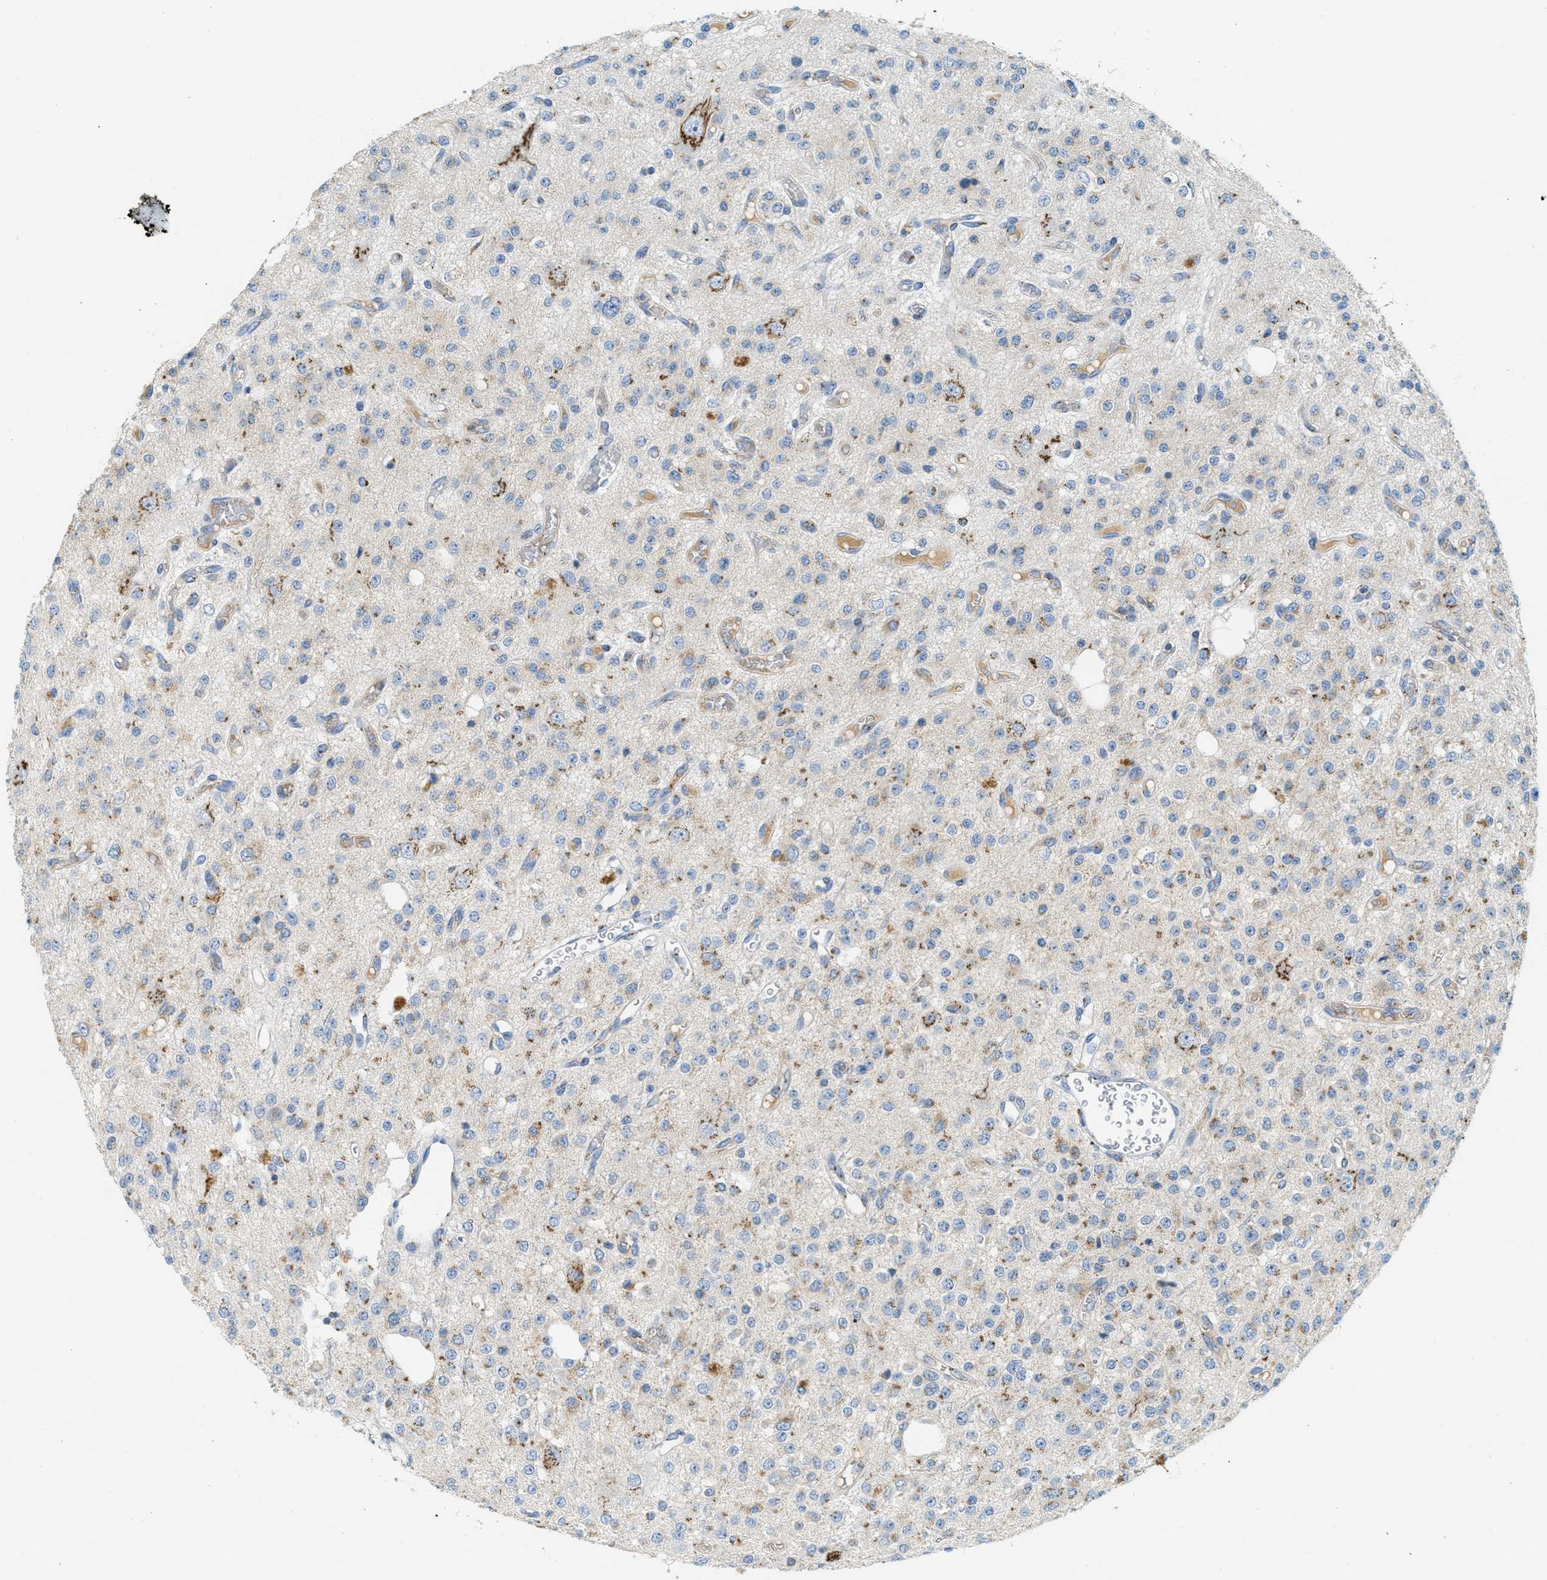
{"staining": {"intensity": "moderate", "quantity": "<25%", "location": "cytoplasmic/membranous"}, "tissue": "glioma", "cell_type": "Tumor cells", "image_type": "cancer", "snomed": [{"axis": "morphology", "description": "Glioma, malignant, Low grade"}, {"axis": "topography", "description": "Brain"}], "caption": "Malignant glioma (low-grade) was stained to show a protein in brown. There is low levels of moderate cytoplasmic/membranous positivity in about <25% of tumor cells.", "gene": "ENTPD4", "patient": {"sex": "male", "age": 38}}